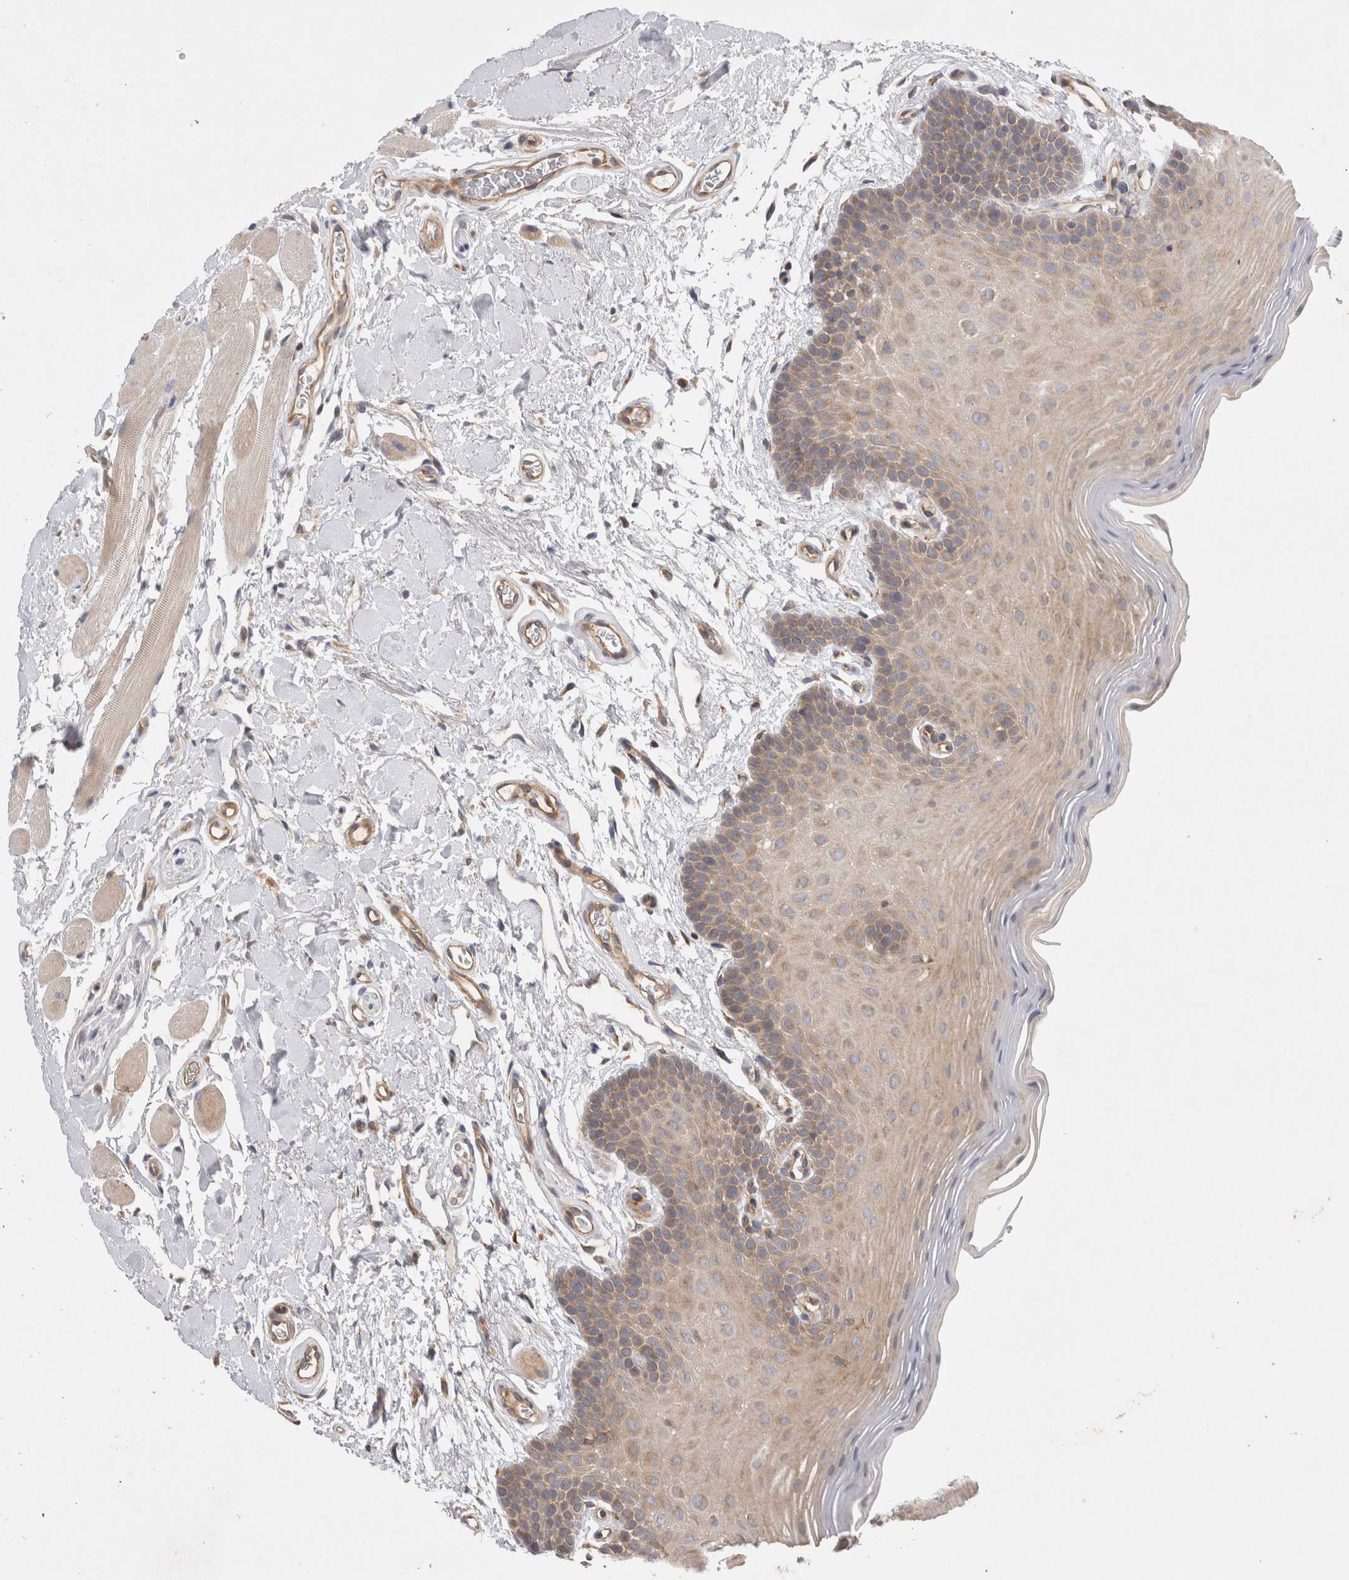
{"staining": {"intensity": "moderate", "quantity": "<25%", "location": "cytoplasmic/membranous"}, "tissue": "oral mucosa", "cell_type": "Squamous epithelial cells", "image_type": "normal", "snomed": [{"axis": "morphology", "description": "Normal tissue, NOS"}, {"axis": "topography", "description": "Oral tissue"}], "caption": "An immunohistochemistry (IHC) image of unremarkable tissue is shown. Protein staining in brown highlights moderate cytoplasmic/membranous positivity in oral mucosa within squamous epithelial cells. The staining was performed using DAB (3,3'-diaminobenzidine) to visualize the protein expression in brown, while the nuclei were stained in blue with hematoxylin (Magnification: 20x).", "gene": "PDCD10", "patient": {"sex": "male", "age": 62}}